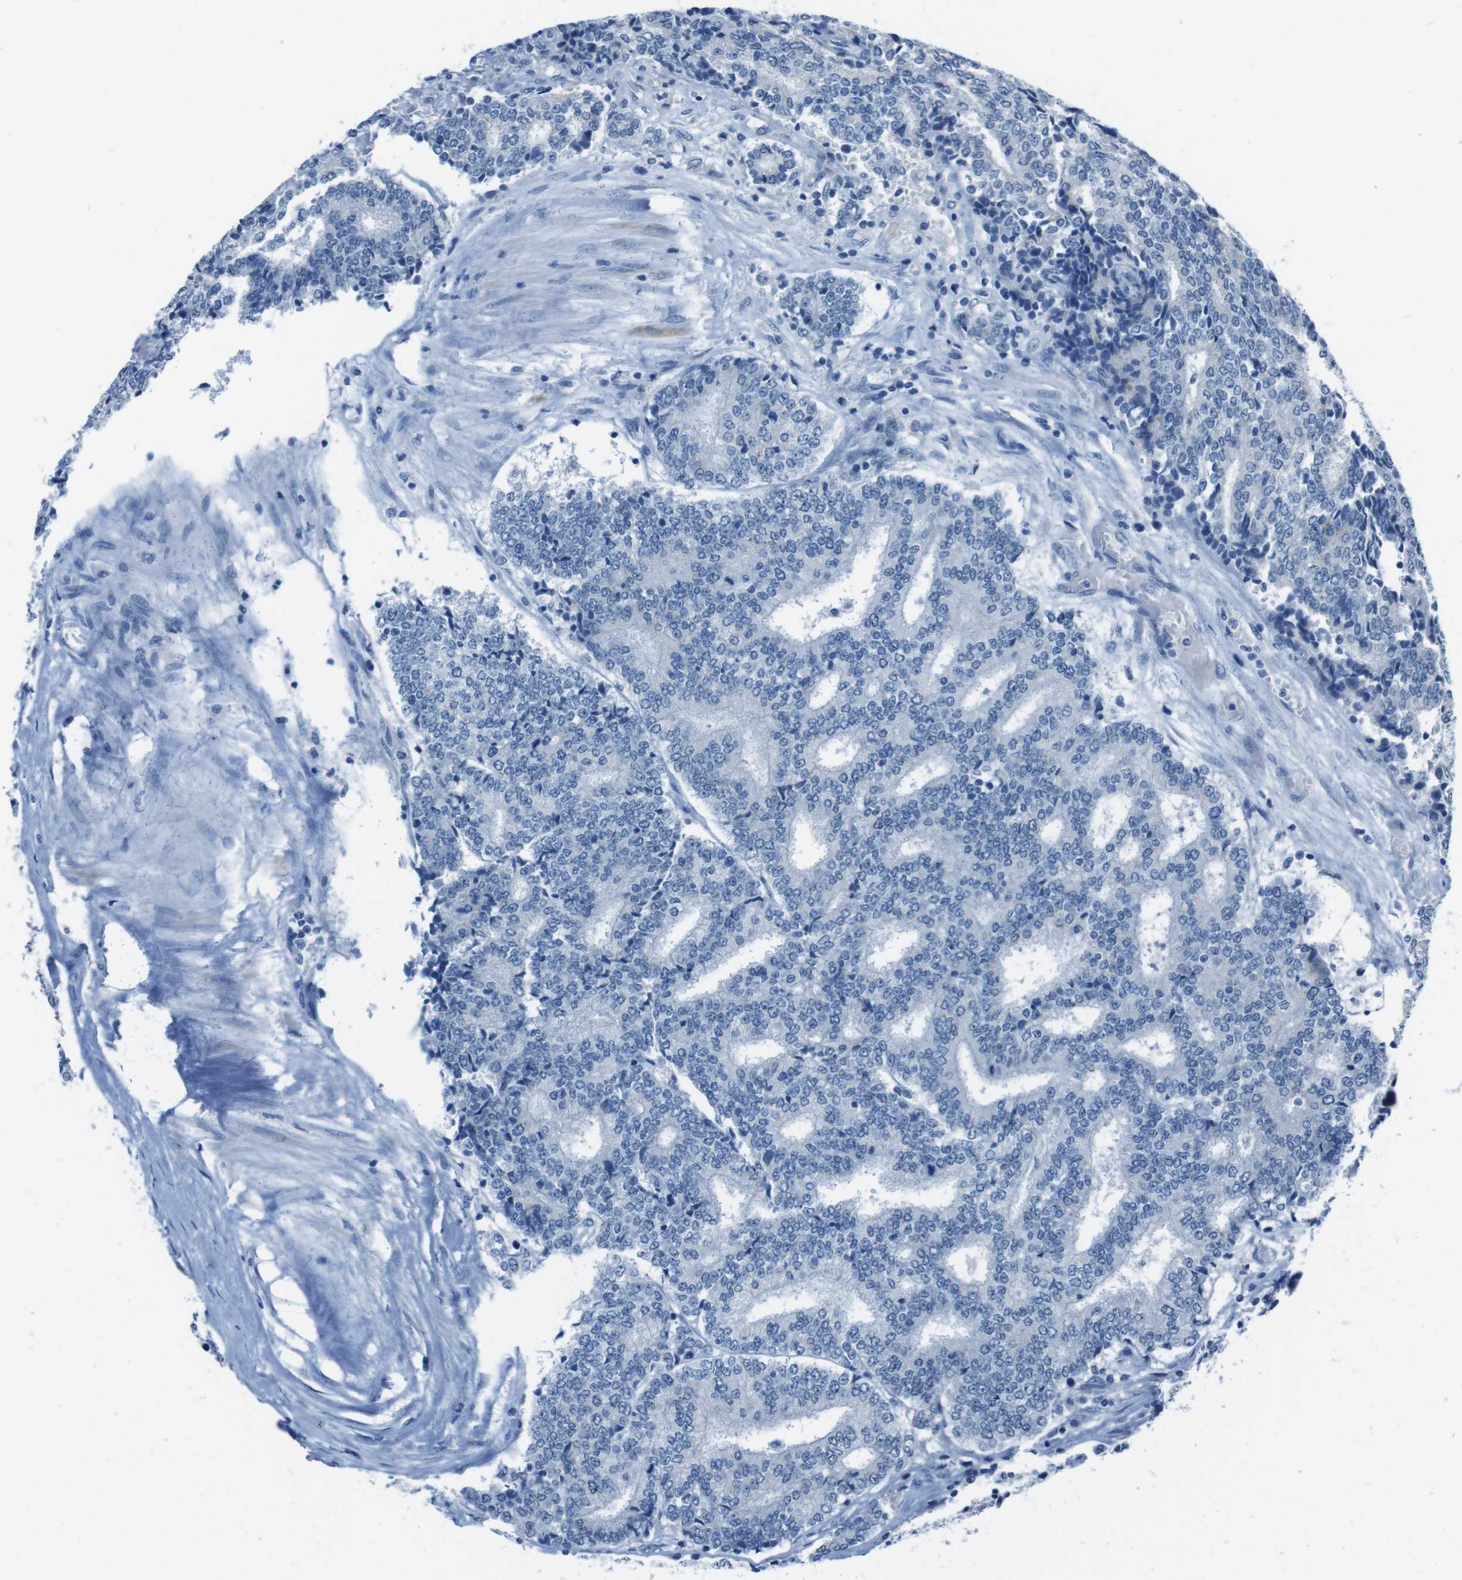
{"staining": {"intensity": "weak", "quantity": "<25%", "location": "cytoplasmic/membranous"}, "tissue": "prostate cancer", "cell_type": "Tumor cells", "image_type": "cancer", "snomed": [{"axis": "morphology", "description": "Normal tissue, NOS"}, {"axis": "morphology", "description": "Adenocarcinoma, High grade"}, {"axis": "topography", "description": "Prostate"}, {"axis": "topography", "description": "Seminal veicle"}], "caption": "The IHC histopathology image has no significant positivity in tumor cells of prostate cancer (adenocarcinoma (high-grade)) tissue. The staining was performed using DAB (3,3'-diaminobenzidine) to visualize the protein expression in brown, while the nuclei were stained in blue with hematoxylin (Magnification: 20x).", "gene": "CDHR2", "patient": {"sex": "male", "age": 55}}